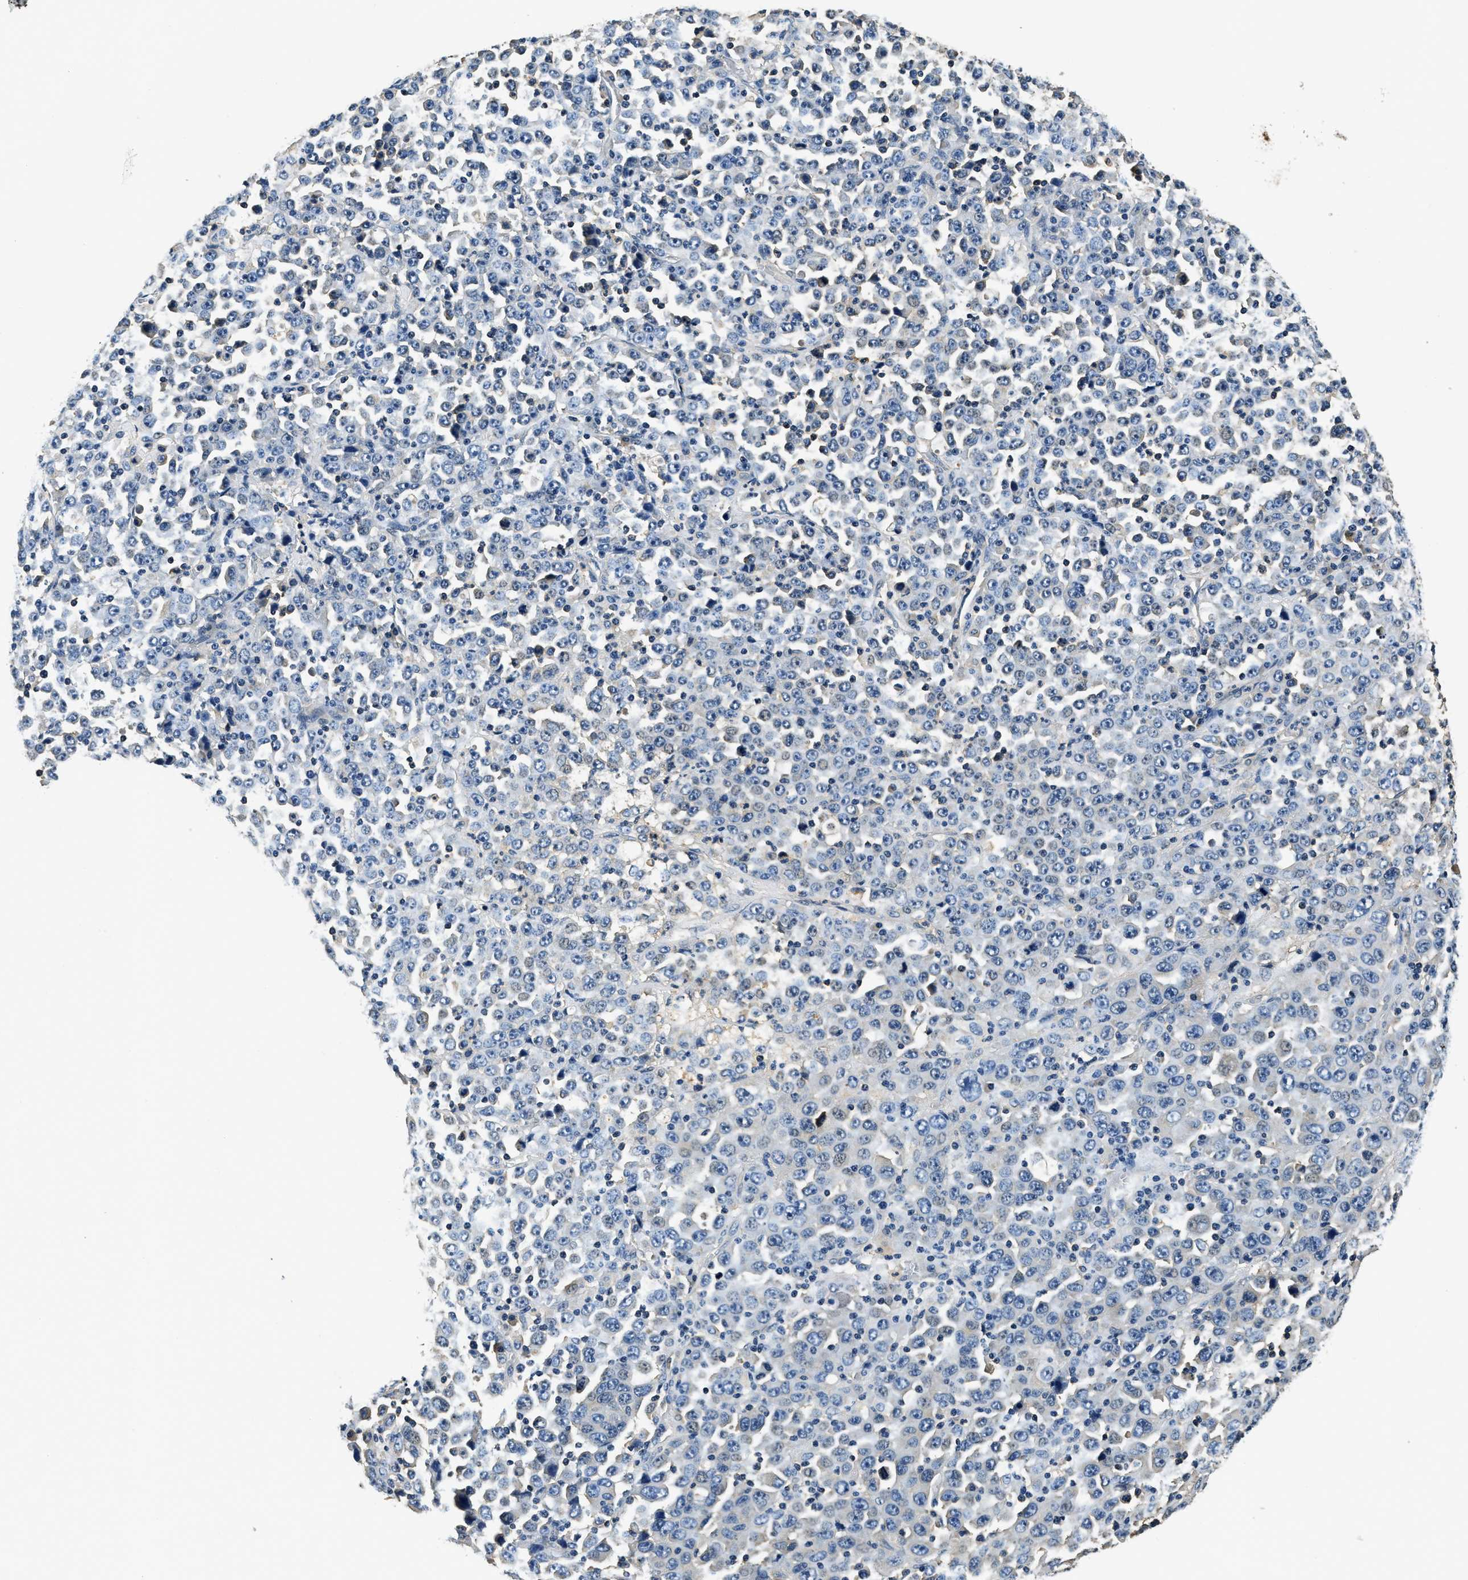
{"staining": {"intensity": "negative", "quantity": "none", "location": "none"}, "tissue": "stomach cancer", "cell_type": "Tumor cells", "image_type": "cancer", "snomed": [{"axis": "morphology", "description": "Normal tissue, NOS"}, {"axis": "morphology", "description": "Adenocarcinoma, NOS"}, {"axis": "topography", "description": "Stomach, upper"}, {"axis": "topography", "description": "Stomach"}], "caption": "Stomach cancer (adenocarcinoma) stained for a protein using IHC reveals no staining tumor cells.", "gene": "RESF1", "patient": {"sex": "male", "age": 59}}